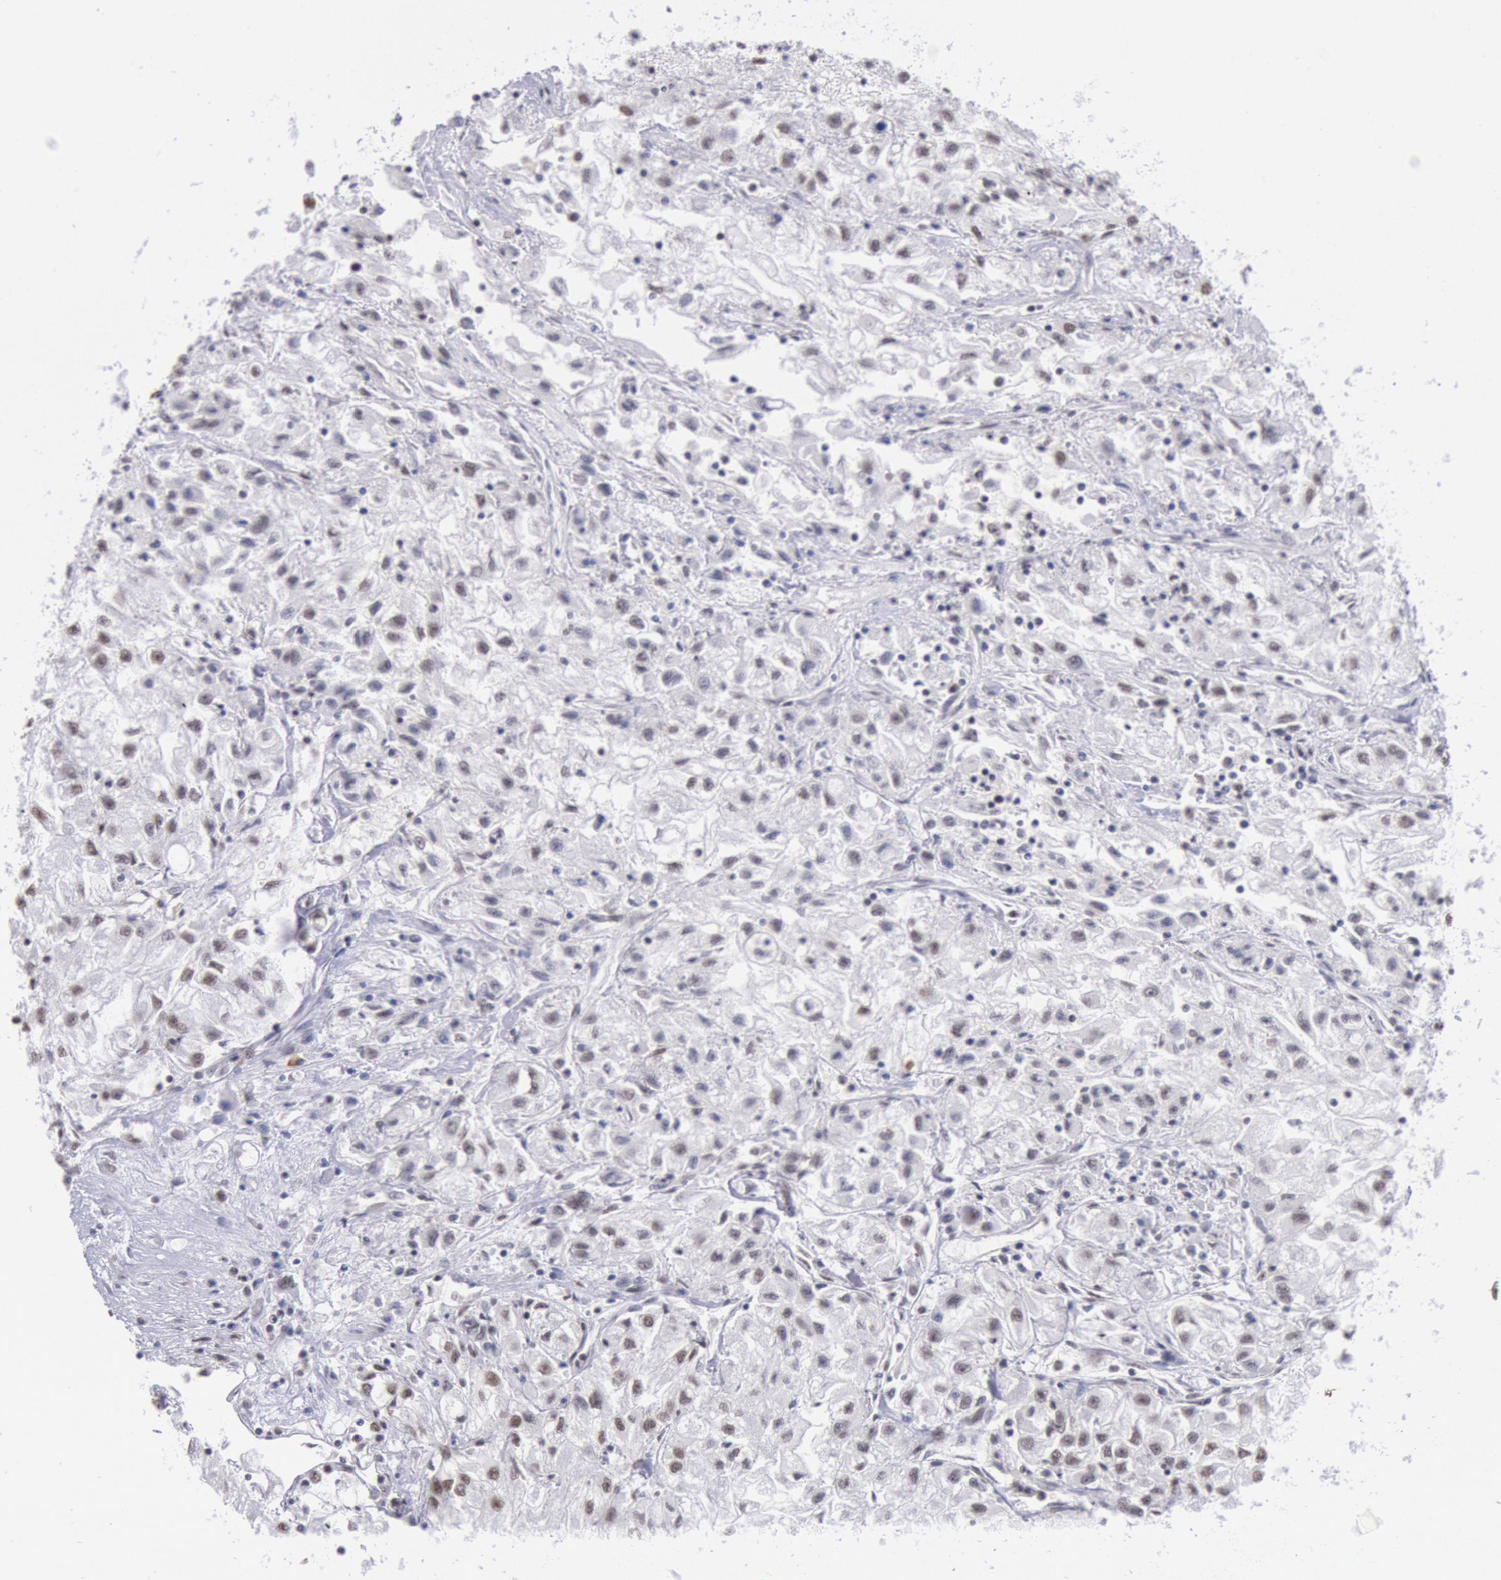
{"staining": {"intensity": "weak", "quantity": "<25%", "location": "nuclear"}, "tissue": "renal cancer", "cell_type": "Tumor cells", "image_type": "cancer", "snomed": [{"axis": "morphology", "description": "Adenocarcinoma, NOS"}, {"axis": "topography", "description": "Kidney"}], "caption": "This is a photomicrograph of immunohistochemistry staining of adenocarcinoma (renal), which shows no expression in tumor cells. (DAB immunohistochemistry (IHC) with hematoxylin counter stain).", "gene": "SNRPD3", "patient": {"sex": "male", "age": 59}}